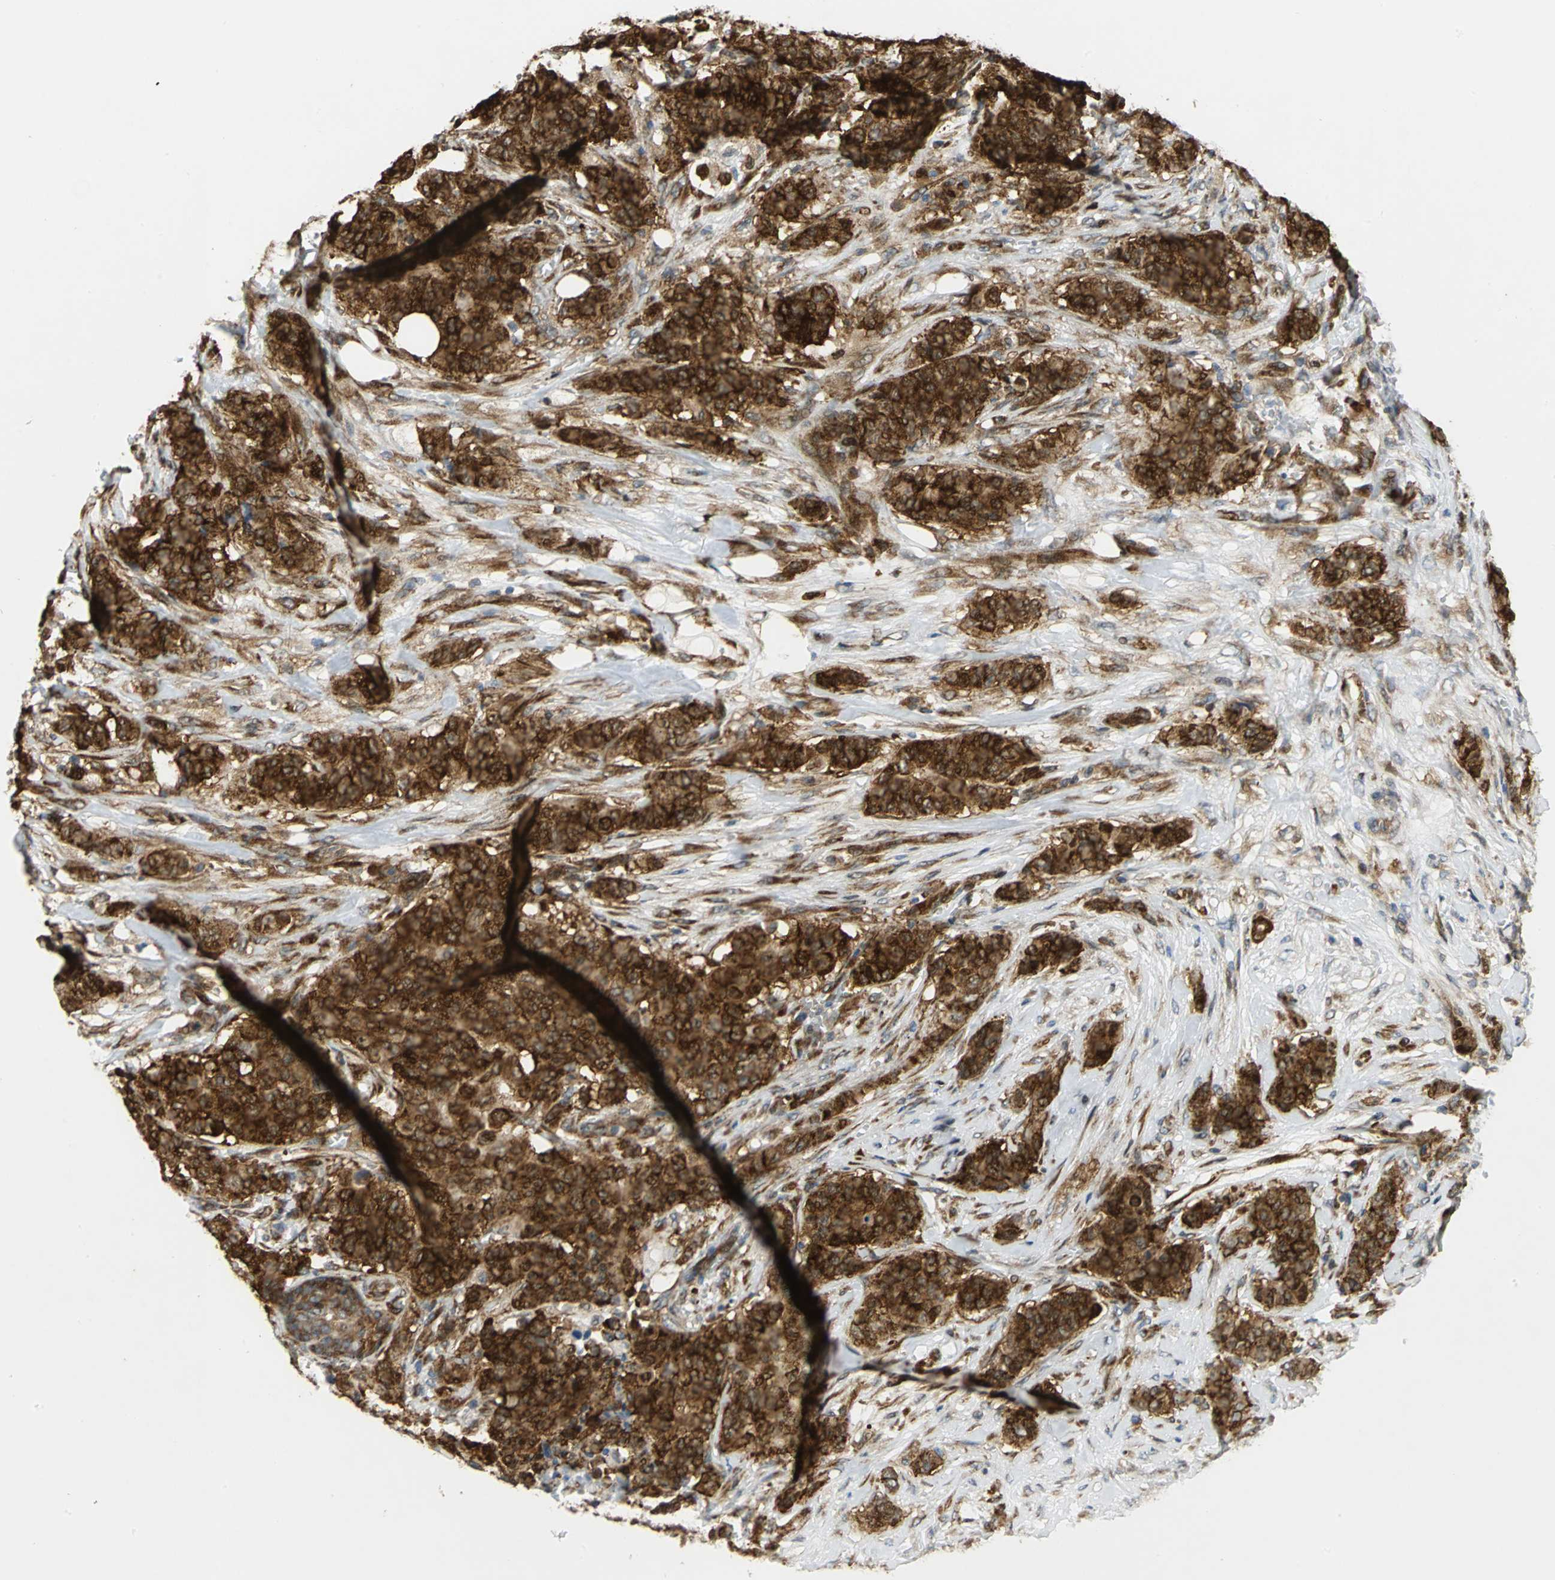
{"staining": {"intensity": "strong", "quantity": ">75%", "location": "cytoplasmic/membranous,nuclear"}, "tissue": "breast cancer", "cell_type": "Tumor cells", "image_type": "cancer", "snomed": [{"axis": "morphology", "description": "Duct carcinoma"}, {"axis": "topography", "description": "Breast"}], "caption": "Approximately >75% of tumor cells in human breast invasive ductal carcinoma demonstrate strong cytoplasmic/membranous and nuclear protein positivity as visualized by brown immunohistochemical staining.", "gene": "YBX1", "patient": {"sex": "female", "age": 40}}